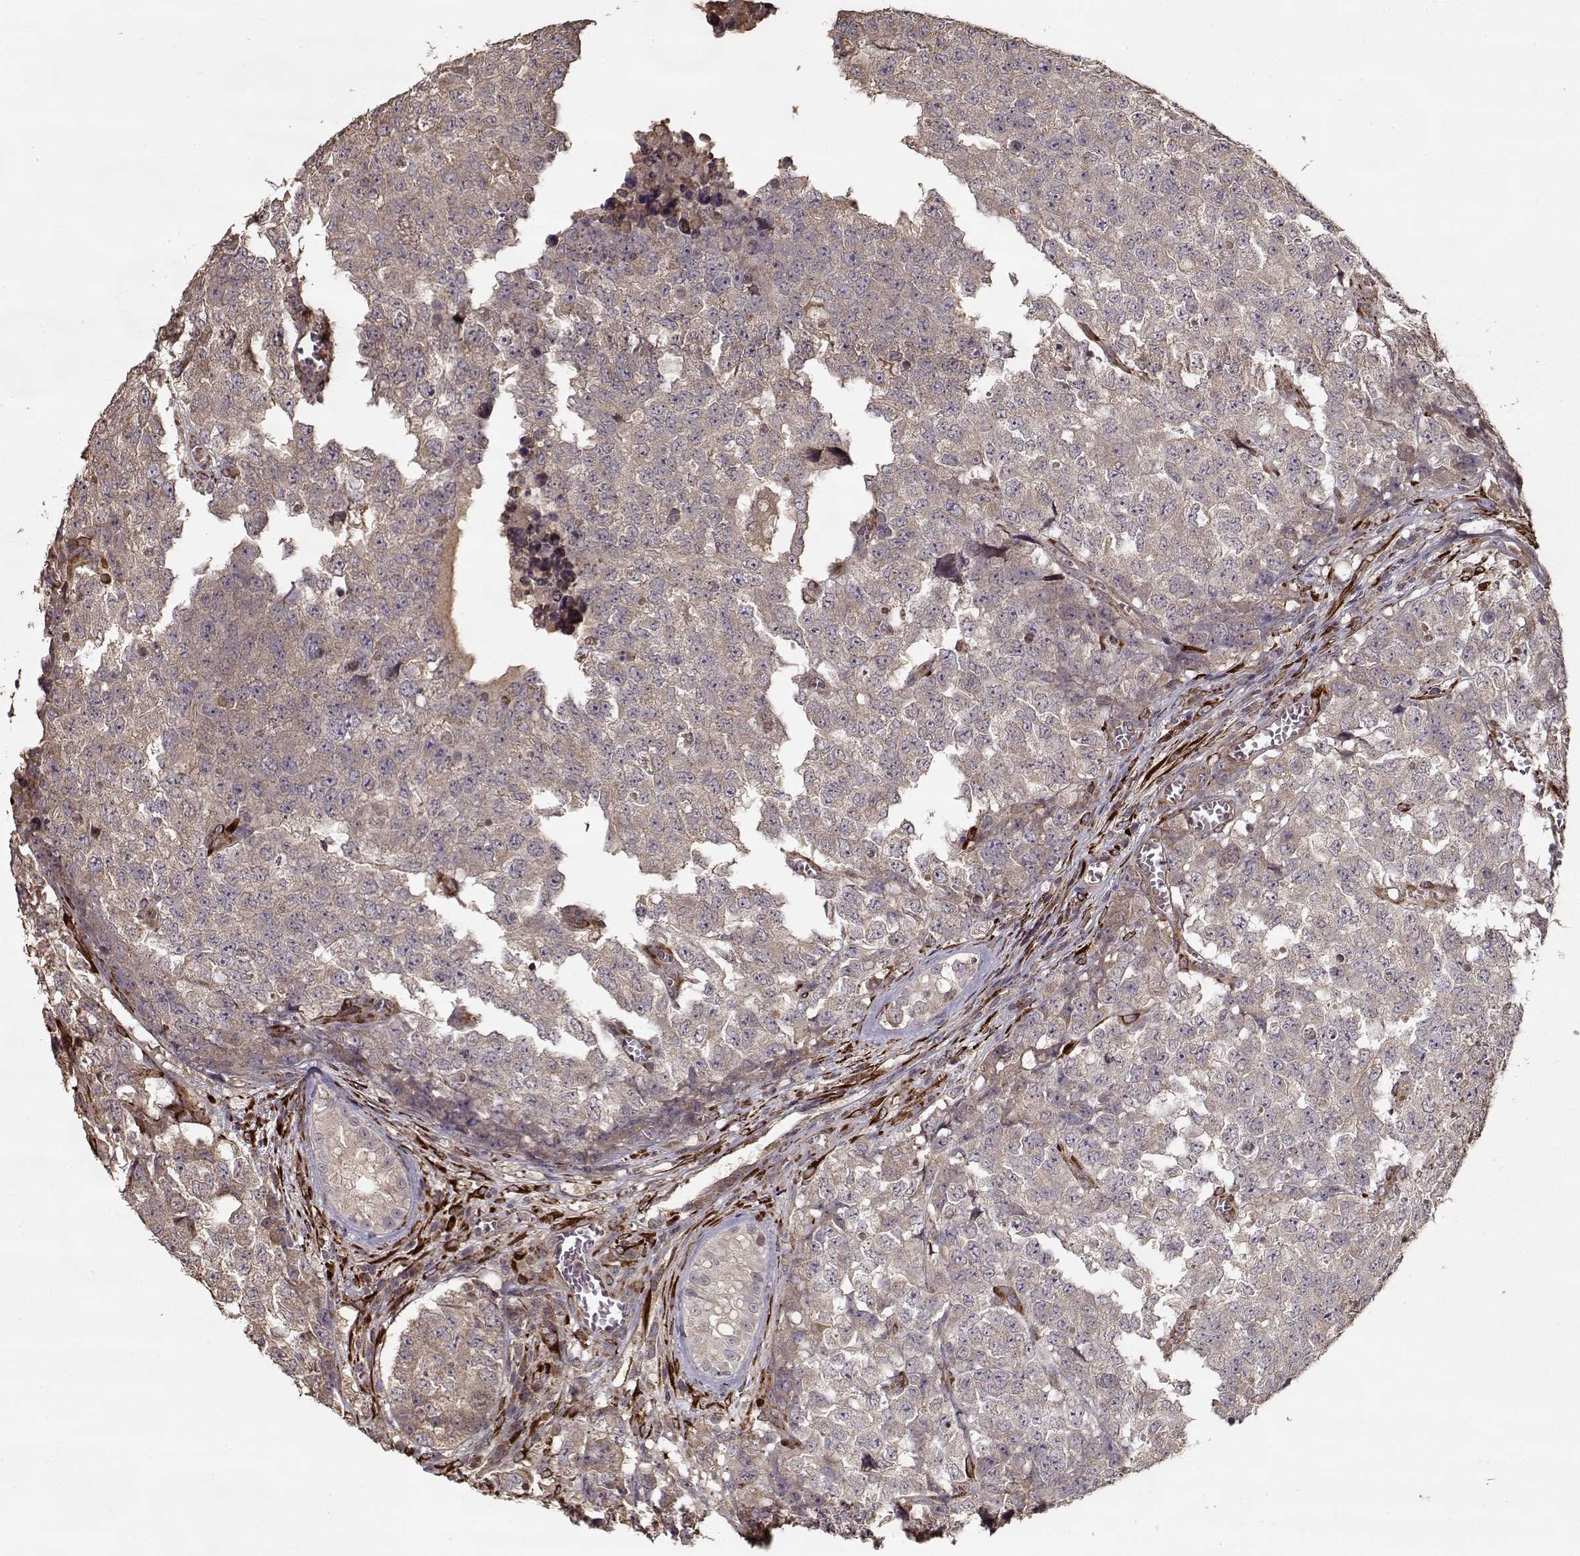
{"staining": {"intensity": "weak", "quantity": ">75%", "location": "cytoplasmic/membranous"}, "tissue": "testis cancer", "cell_type": "Tumor cells", "image_type": "cancer", "snomed": [{"axis": "morphology", "description": "Carcinoma, Embryonal, NOS"}, {"axis": "topography", "description": "Testis"}], "caption": "Immunohistochemical staining of human testis cancer reveals weak cytoplasmic/membranous protein staining in about >75% of tumor cells.", "gene": "IMMP1L", "patient": {"sex": "male", "age": 23}}